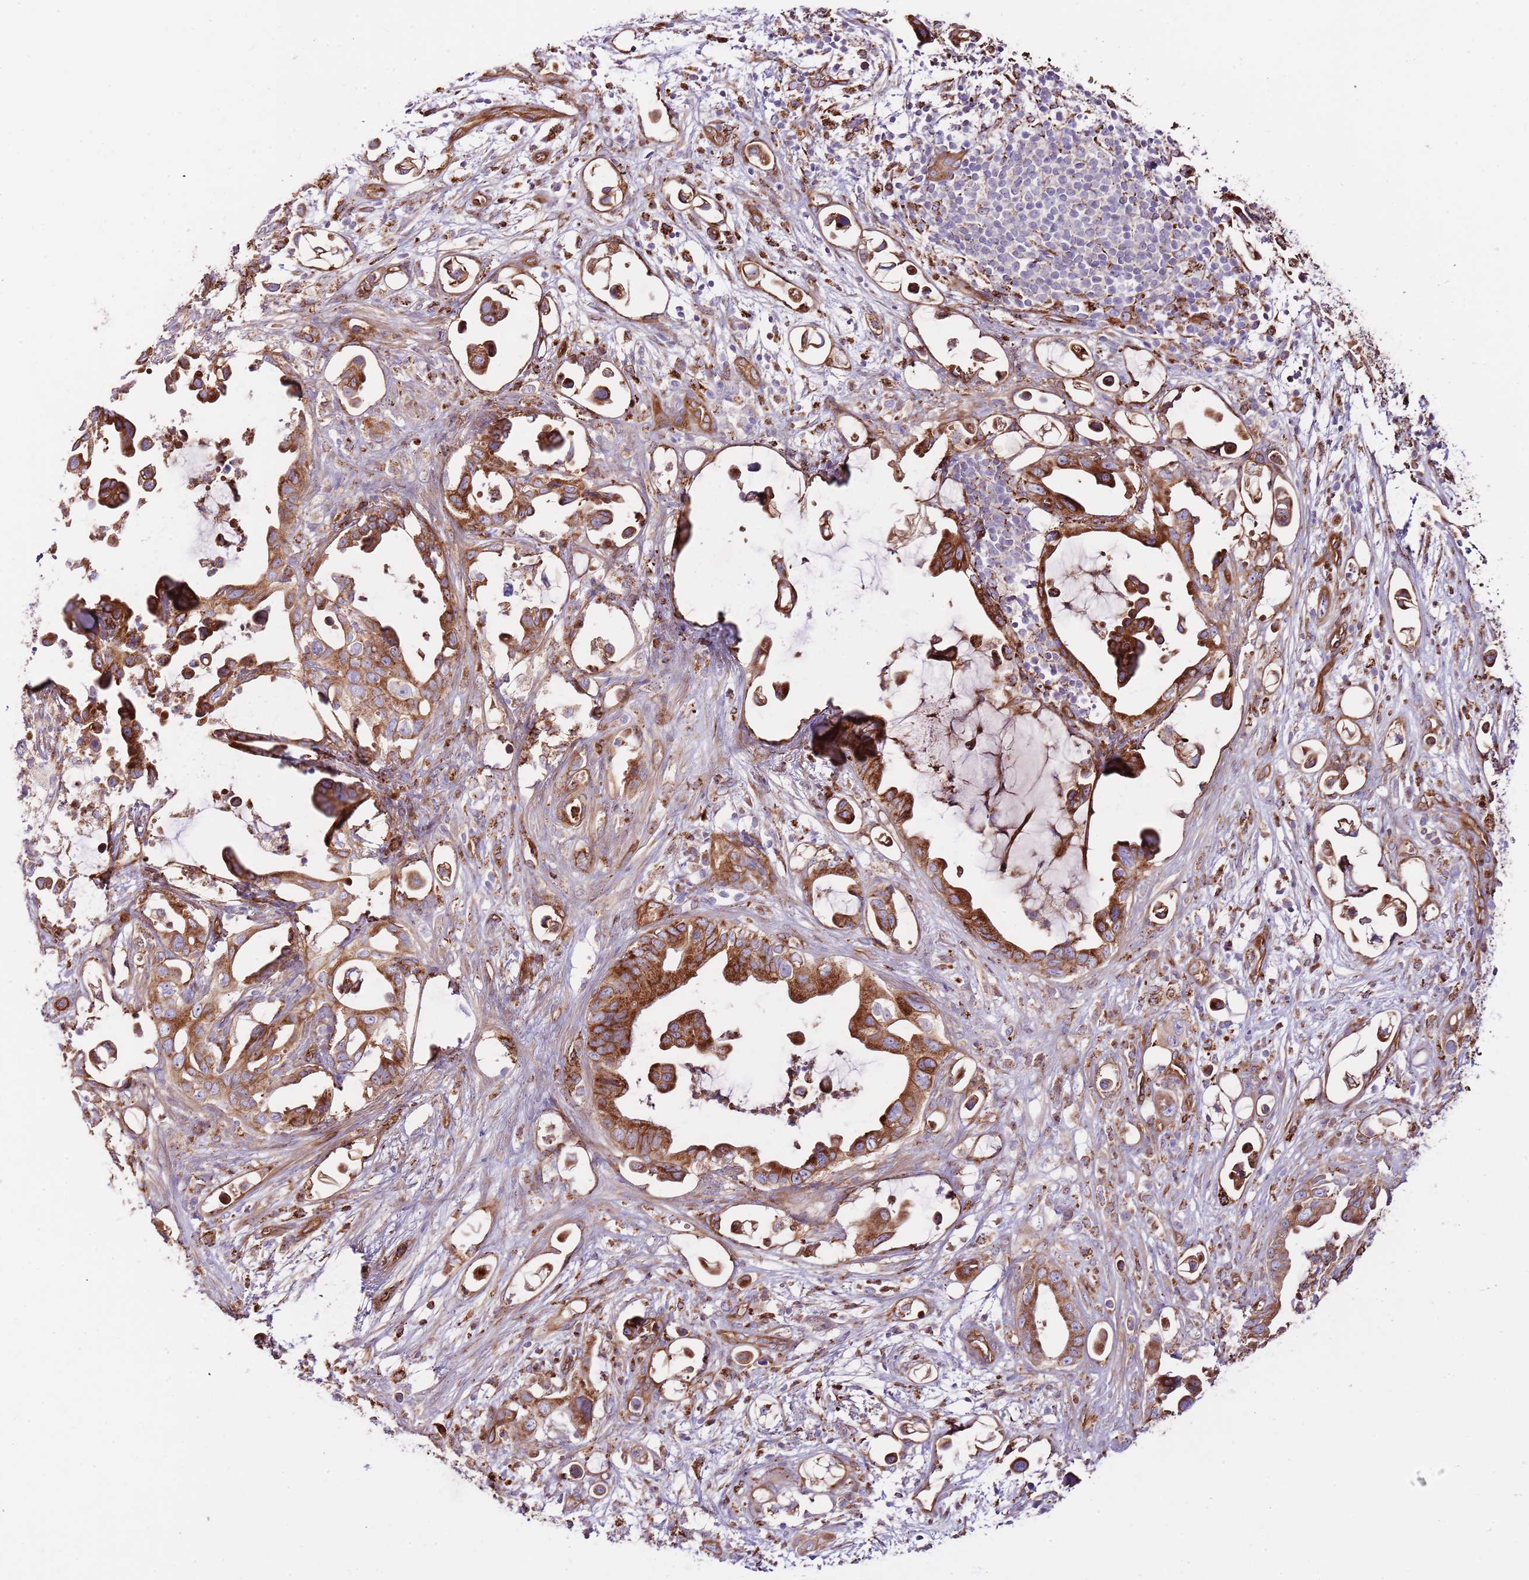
{"staining": {"intensity": "strong", "quantity": ">75%", "location": "cytoplasmic/membranous"}, "tissue": "pancreatic cancer", "cell_type": "Tumor cells", "image_type": "cancer", "snomed": [{"axis": "morphology", "description": "Adenocarcinoma, NOS"}, {"axis": "topography", "description": "Pancreas"}], "caption": "DAB immunohistochemical staining of human pancreatic cancer (adenocarcinoma) reveals strong cytoplasmic/membranous protein positivity in about >75% of tumor cells.", "gene": "DOCK6", "patient": {"sex": "male", "age": 61}}